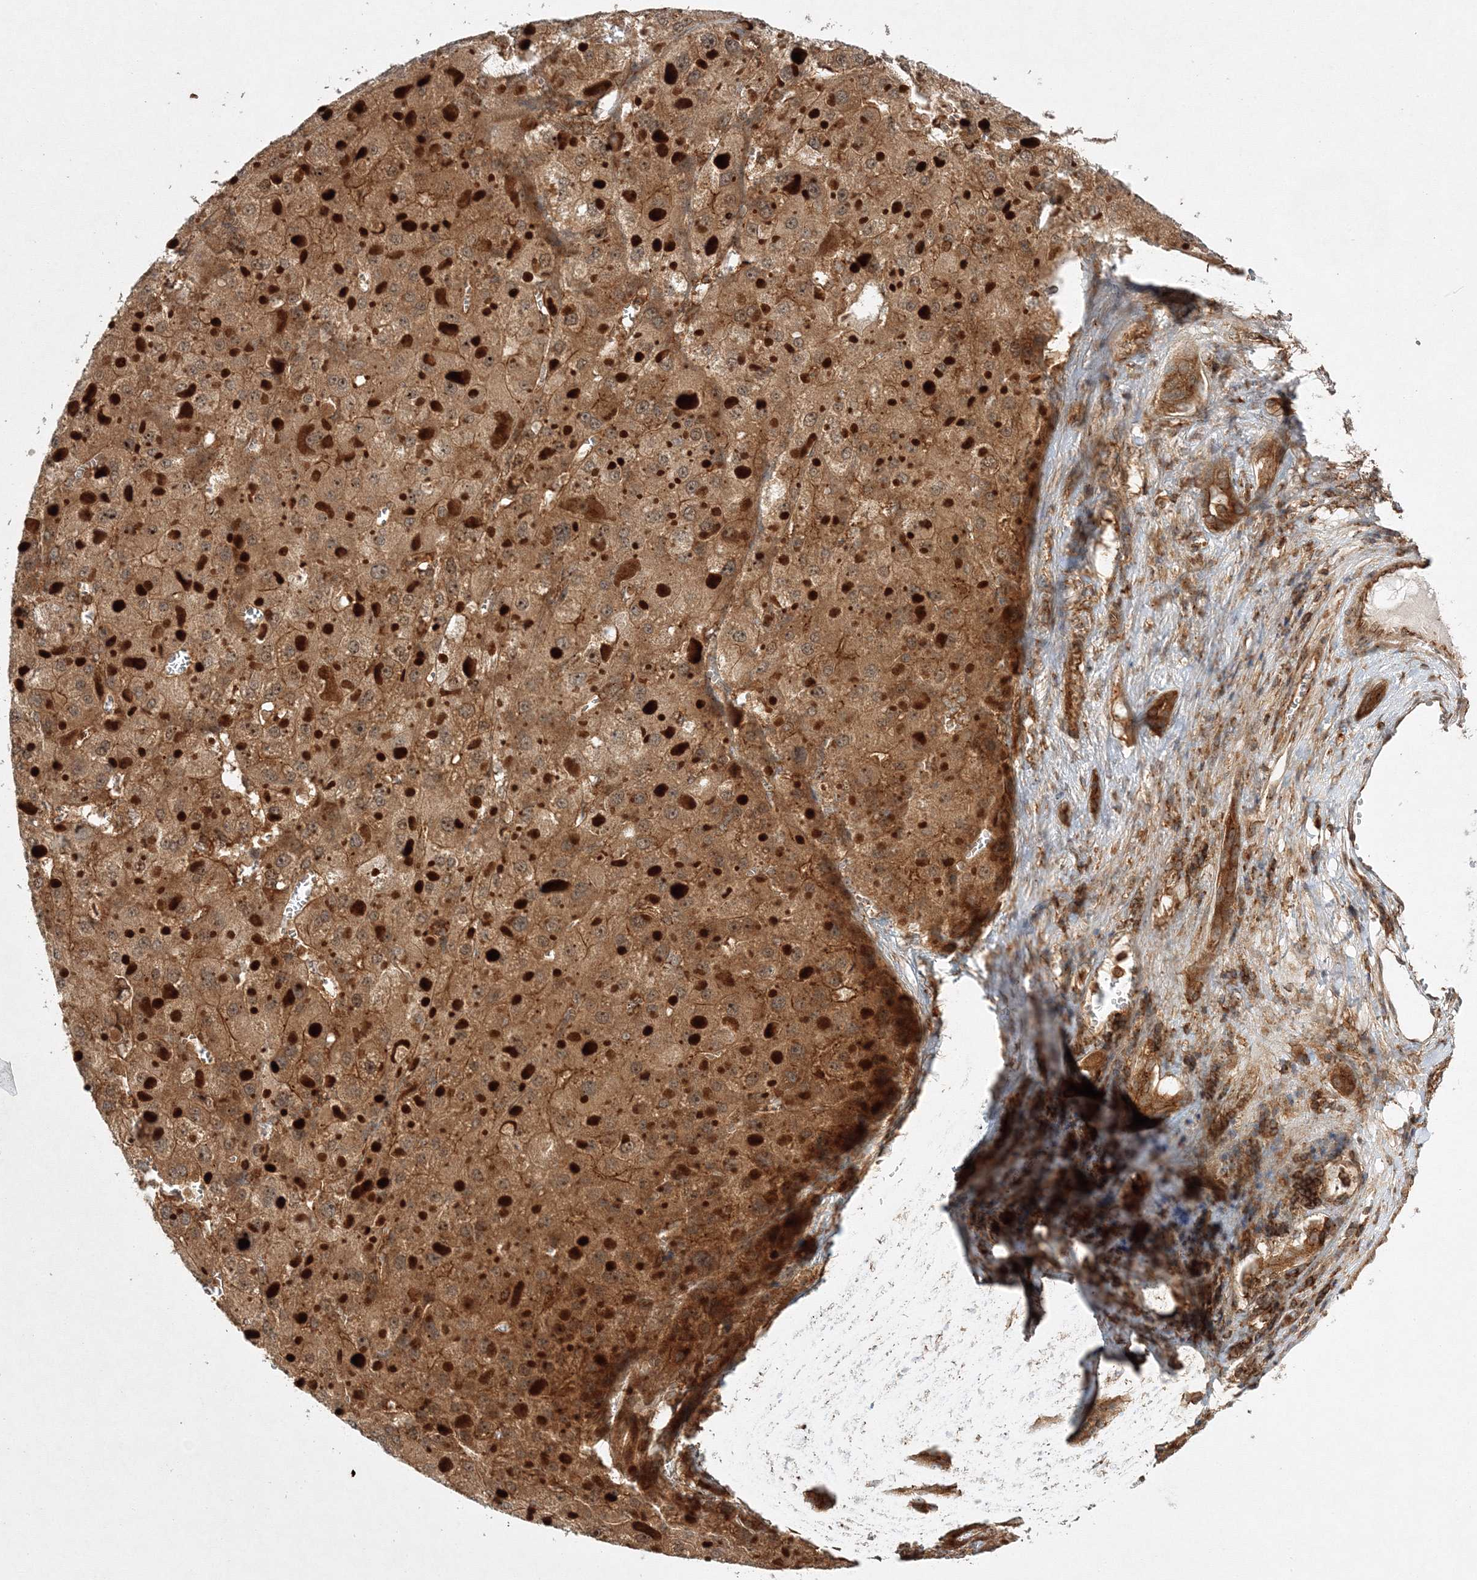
{"staining": {"intensity": "moderate", "quantity": ">75%", "location": "cytoplasmic/membranous"}, "tissue": "liver cancer", "cell_type": "Tumor cells", "image_type": "cancer", "snomed": [{"axis": "morphology", "description": "Carcinoma, Hepatocellular, NOS"}, {"axis": "topography", "description": "Liver"}], "caption": "IHC of liver cancer shows medium levels of moderate cytoplasmic/membranous staining in about >75% of tumor cells.", "gene": "WDR37", "patient": {"sex": "female", "age": 73}}